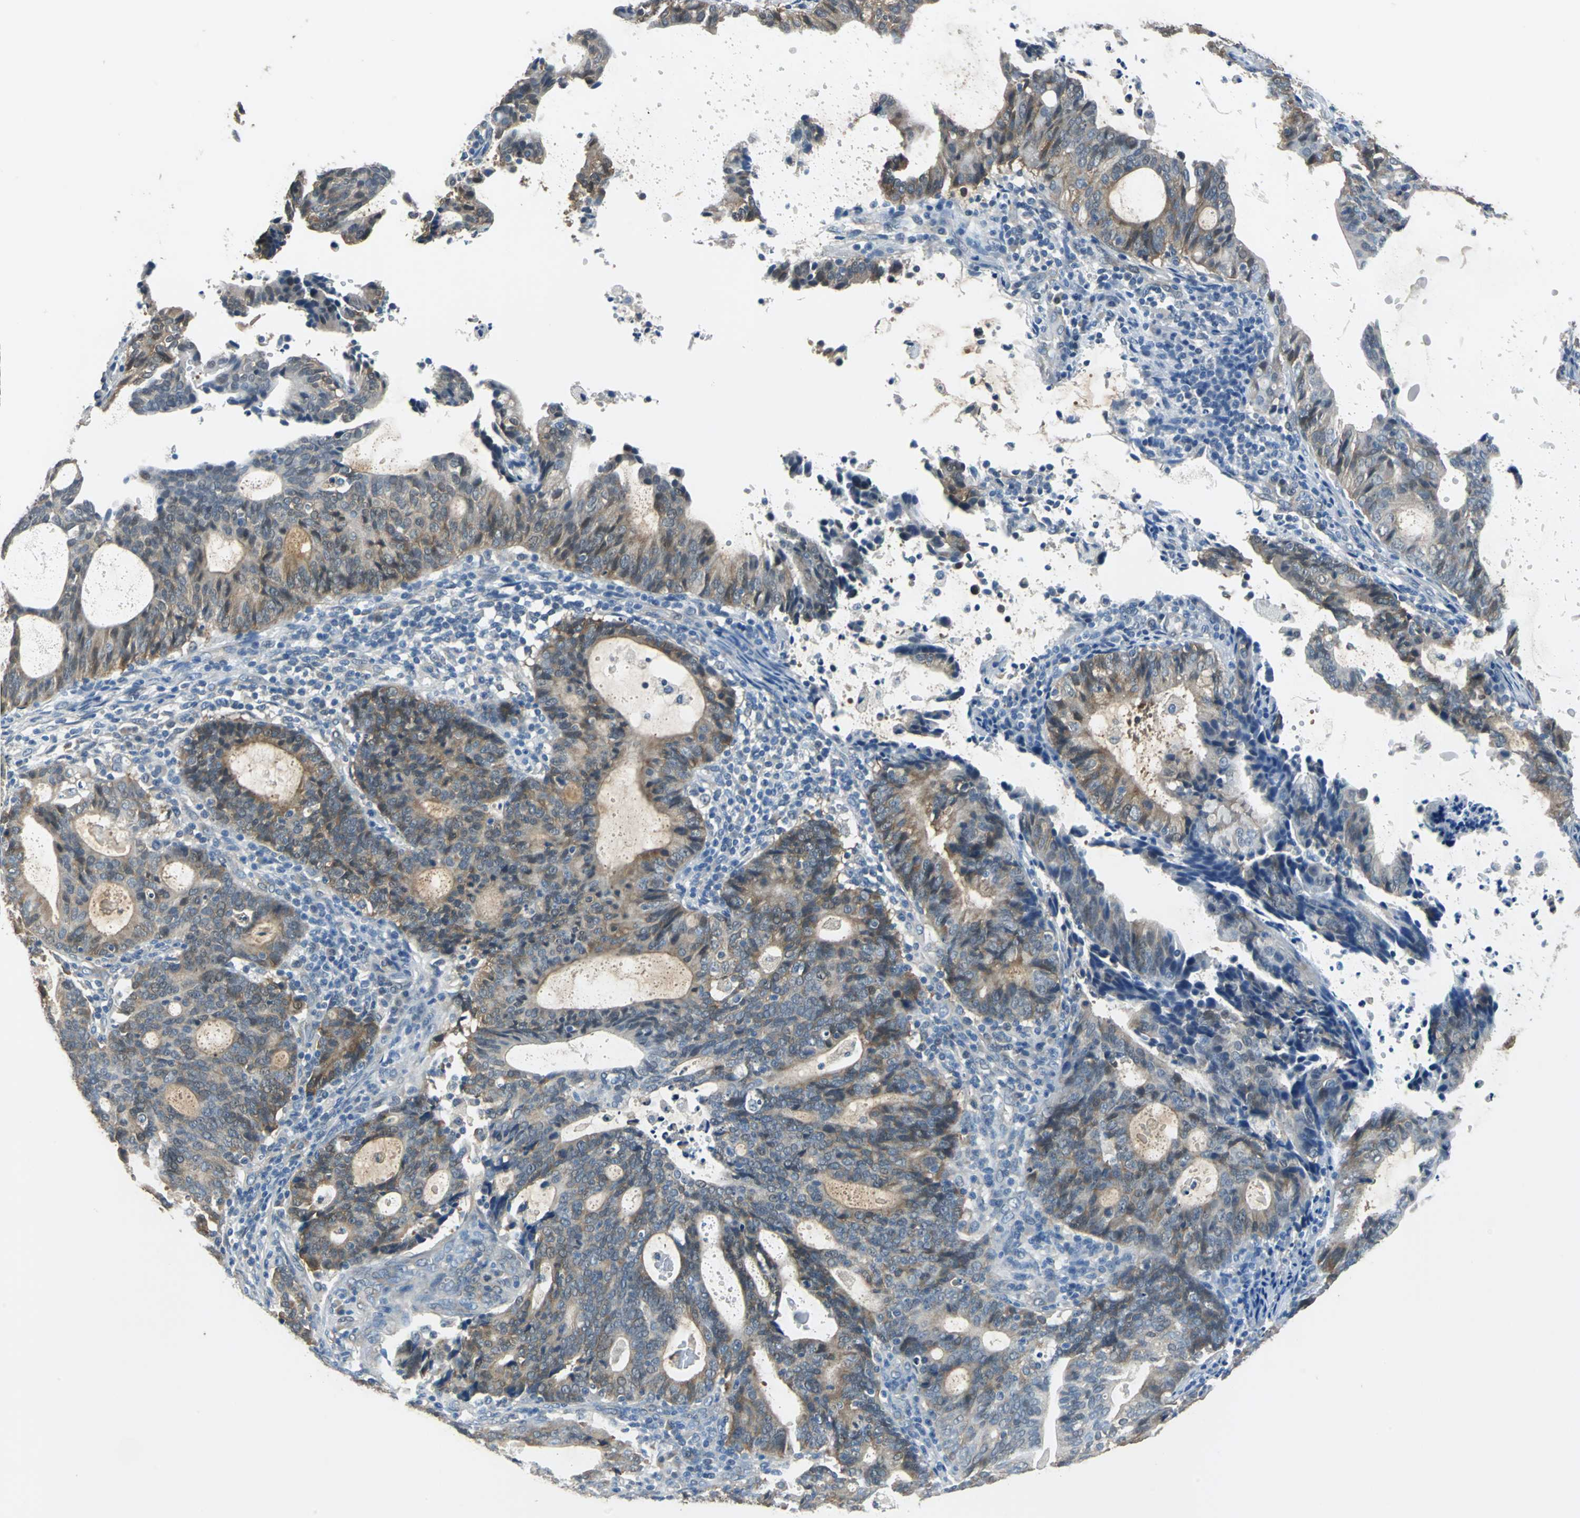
{"staining": {"intensity": "moderate", "quantity": ">75%", "location": "cytoplasmic/membranous"}, "tissue": "endometrial cancer", "cell_type": "Tumor cells", "image_type": "cancer", "snomed": [{"axis": "morphology", "description": "Adenocarcinoma, NOS"}, {"axis": "topography", "description": "Uterus"}], "caption": "A histopathology image showing moderate cytoplasmic/membranous positivity in approximately >75% of tumor cells in adenocarcinoma (endometrial), as visualized by brown immunohistochemical staining.", "gene": "FKBP4", "patient": {"sex": "female", "age": 83}}